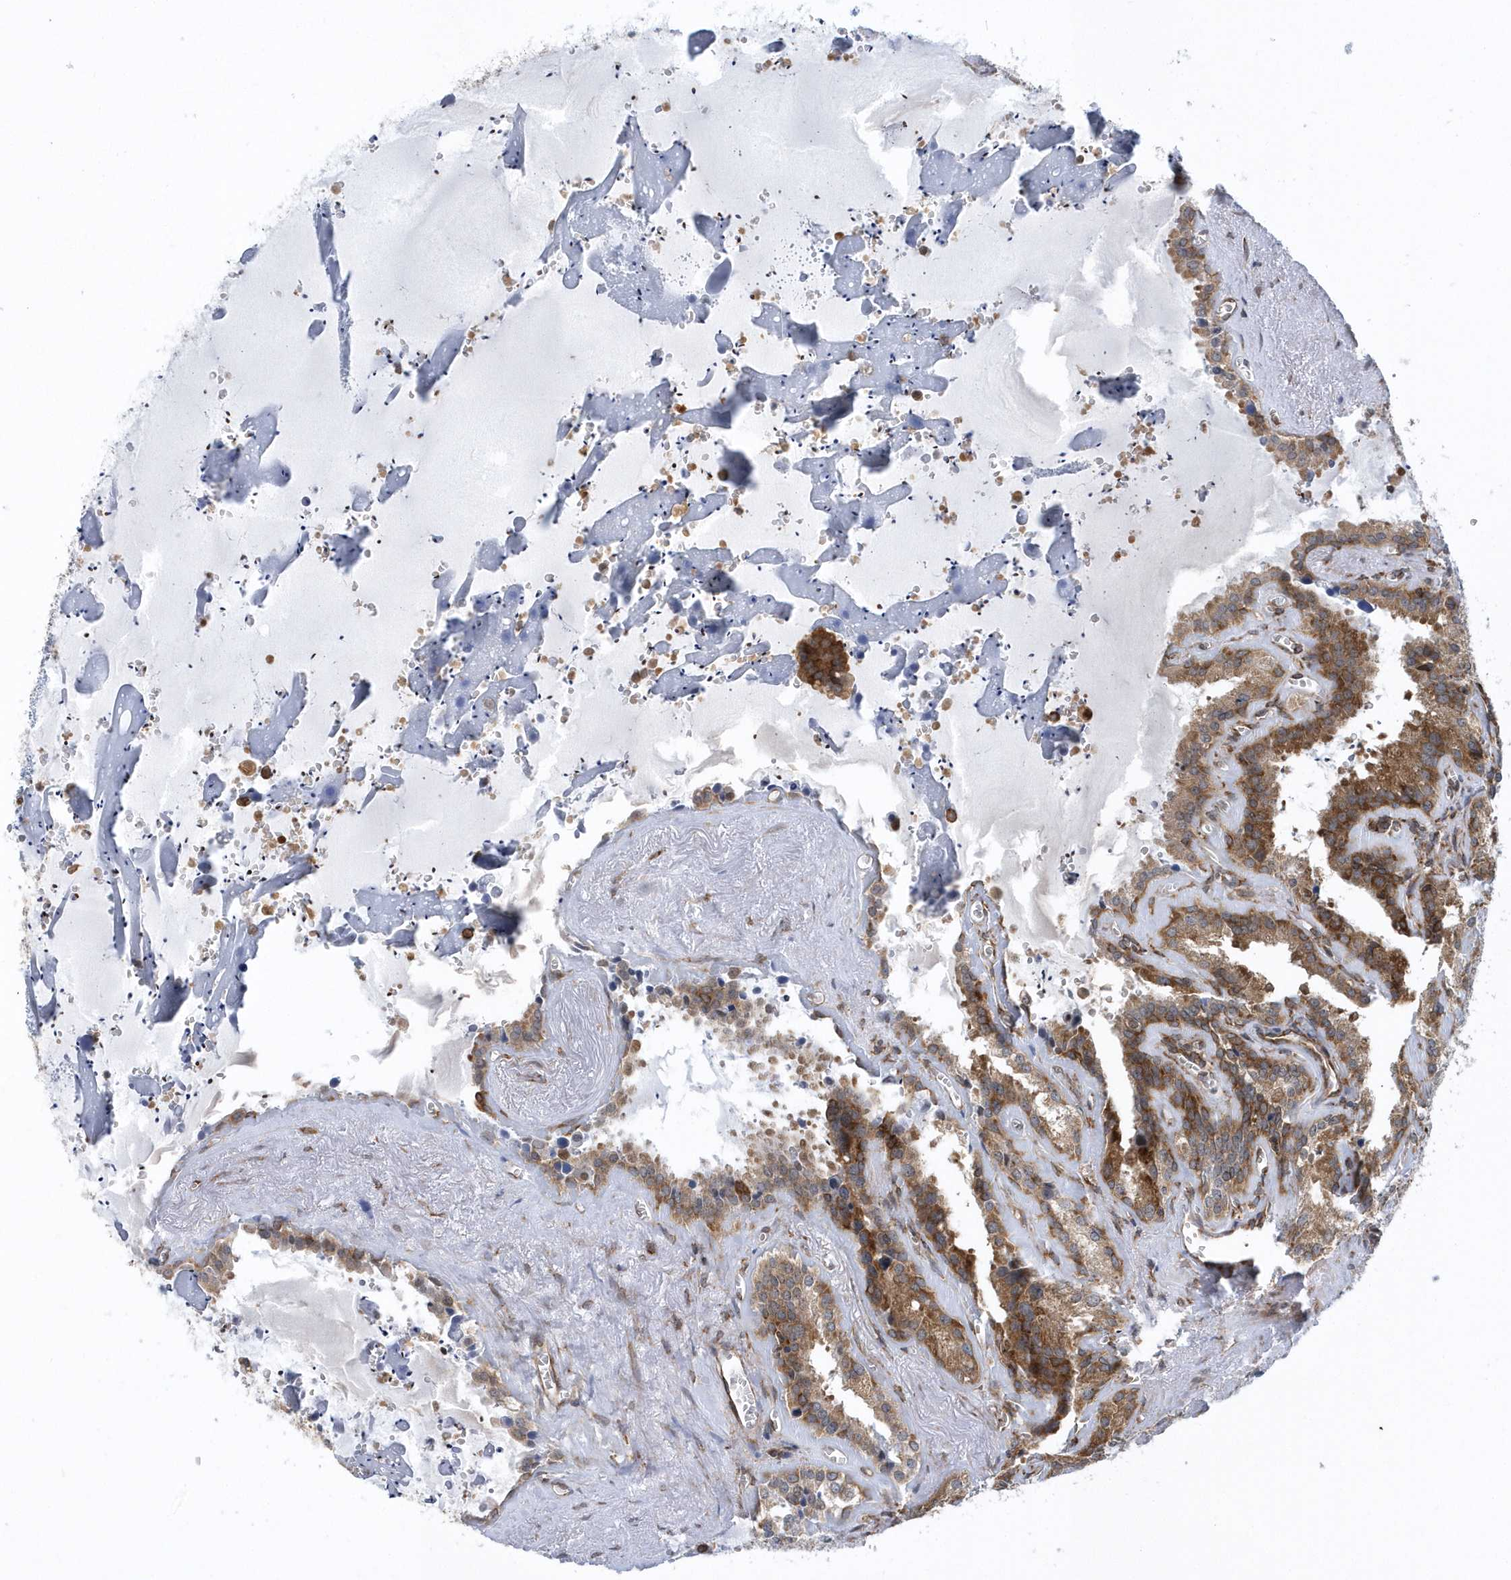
{"staining": {"intensity": "moderate", "quantity": ">75%", "location": "cytoplasmic/membranous"}, "tissue": "seminal vesicle", "cell_type": "Glandular cells", "image_type": "normal", "snomed": [{"axis": "morphology", "description": "Normal tissue, NOS"}, {"axis": "topography", "description": "Prostate"}, {"axis": "topography", "description": "Seminal veicle"}], "caption": "An immunohistochemistry image of normal tissue is shown. Protein staining in brown highlights moderate cytoplasmic/membranous positivity in seminal vesicle within glandular cells. (IHC, brightfield microscopy, high magnification).", "gene": "PHF1", "patient": {"sex": "male", "age": 59}}